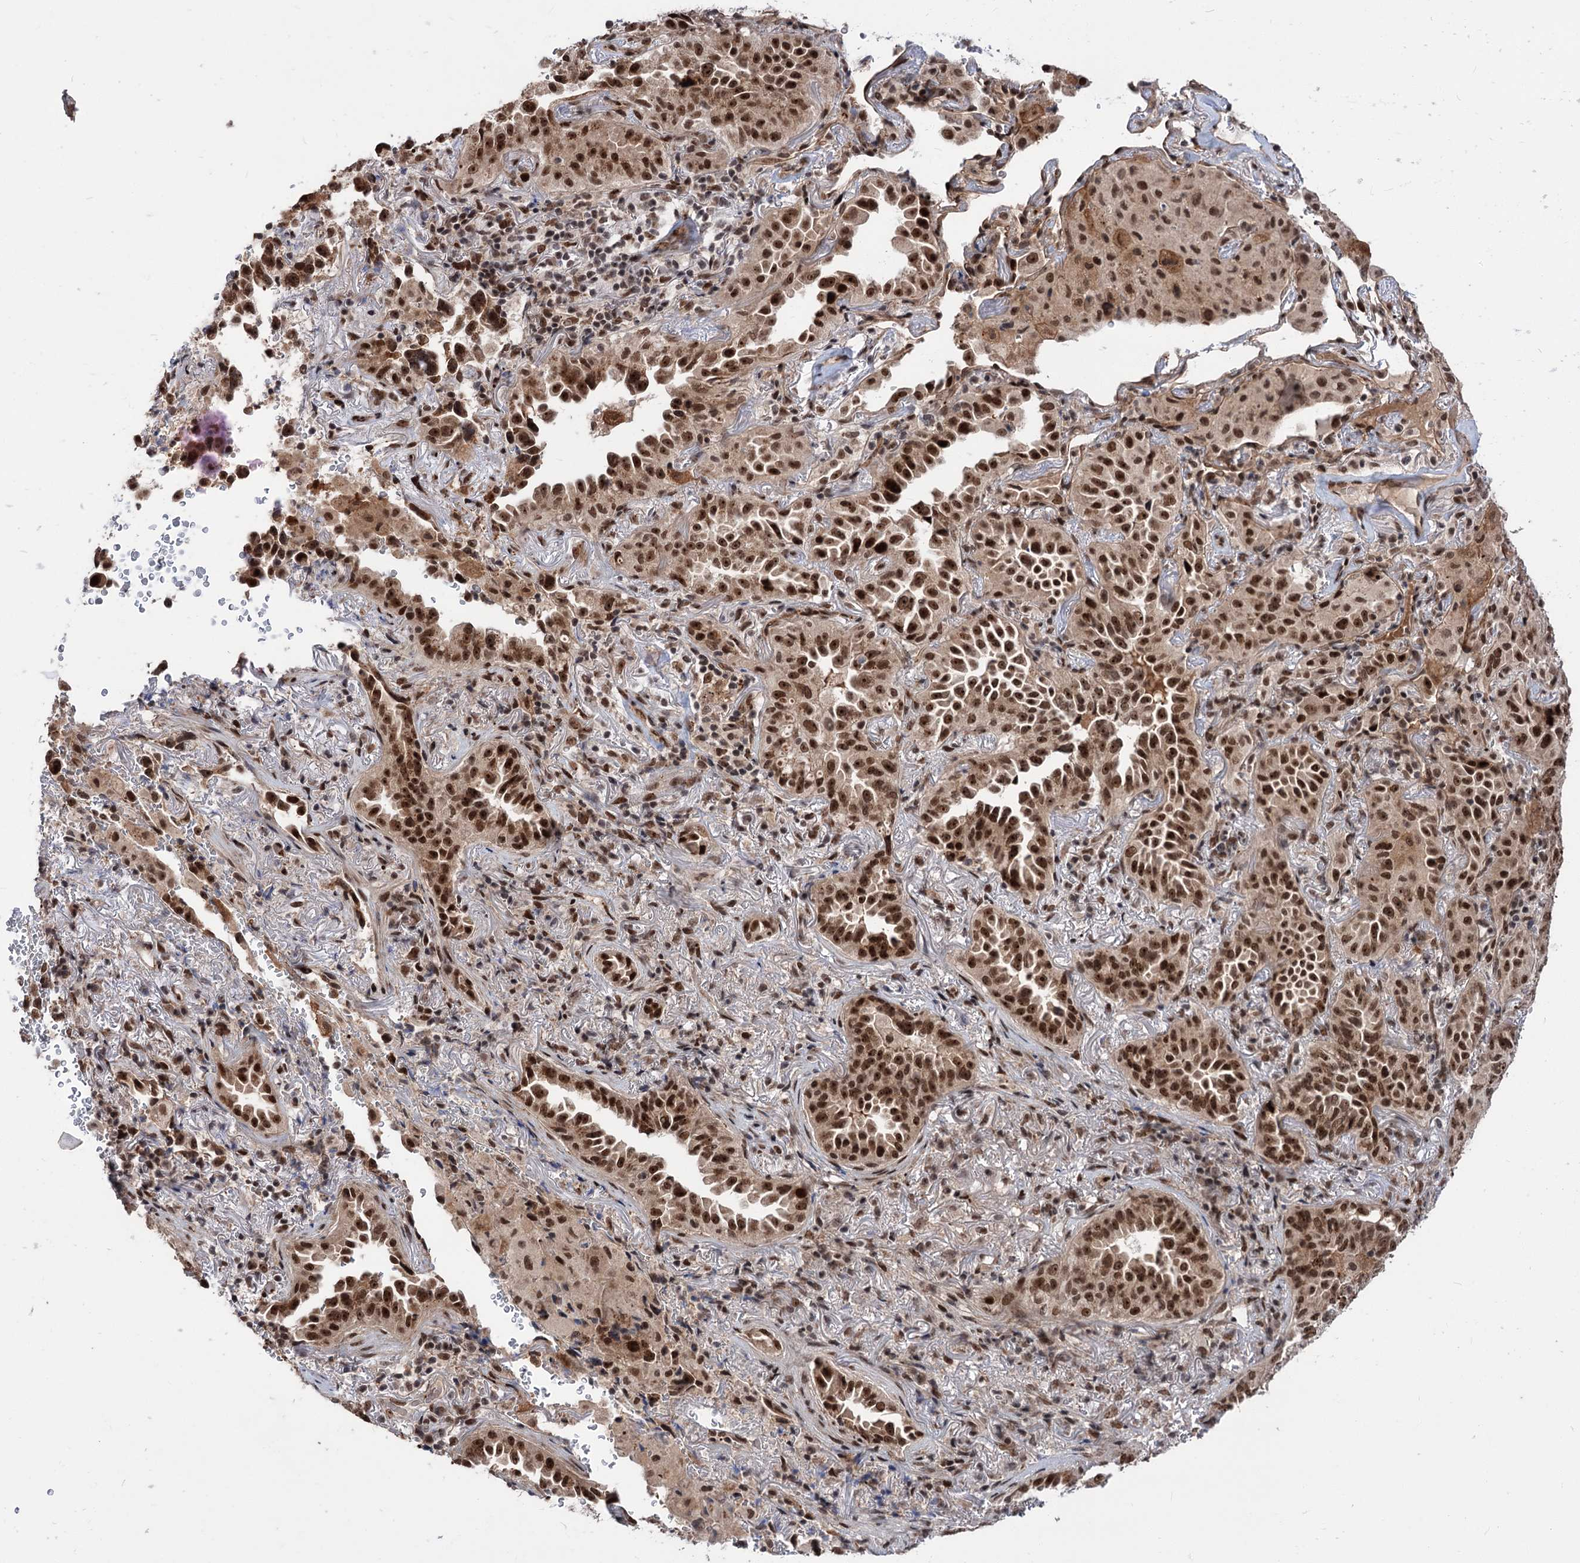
{"staining": {"intensity": "strong", "quantity": ">75%", "location": "nuclear"}, "tissue": "lung cancer", "cell_type": "Tumor cells", "image_type": "cancer", "snomed": [{"axis": "morphology", "description": "Adenocarcinoma, NOS"}, {"axis": "topography", "description": "Lung"}], "caption": "Protein analysis of adenocarcinoma (lung) tissue exhibits strong nuclear positivity in approximately >75% of tumor cells.", "gene": "MAML1", "patient": {"sex": "female", "age": 69}}